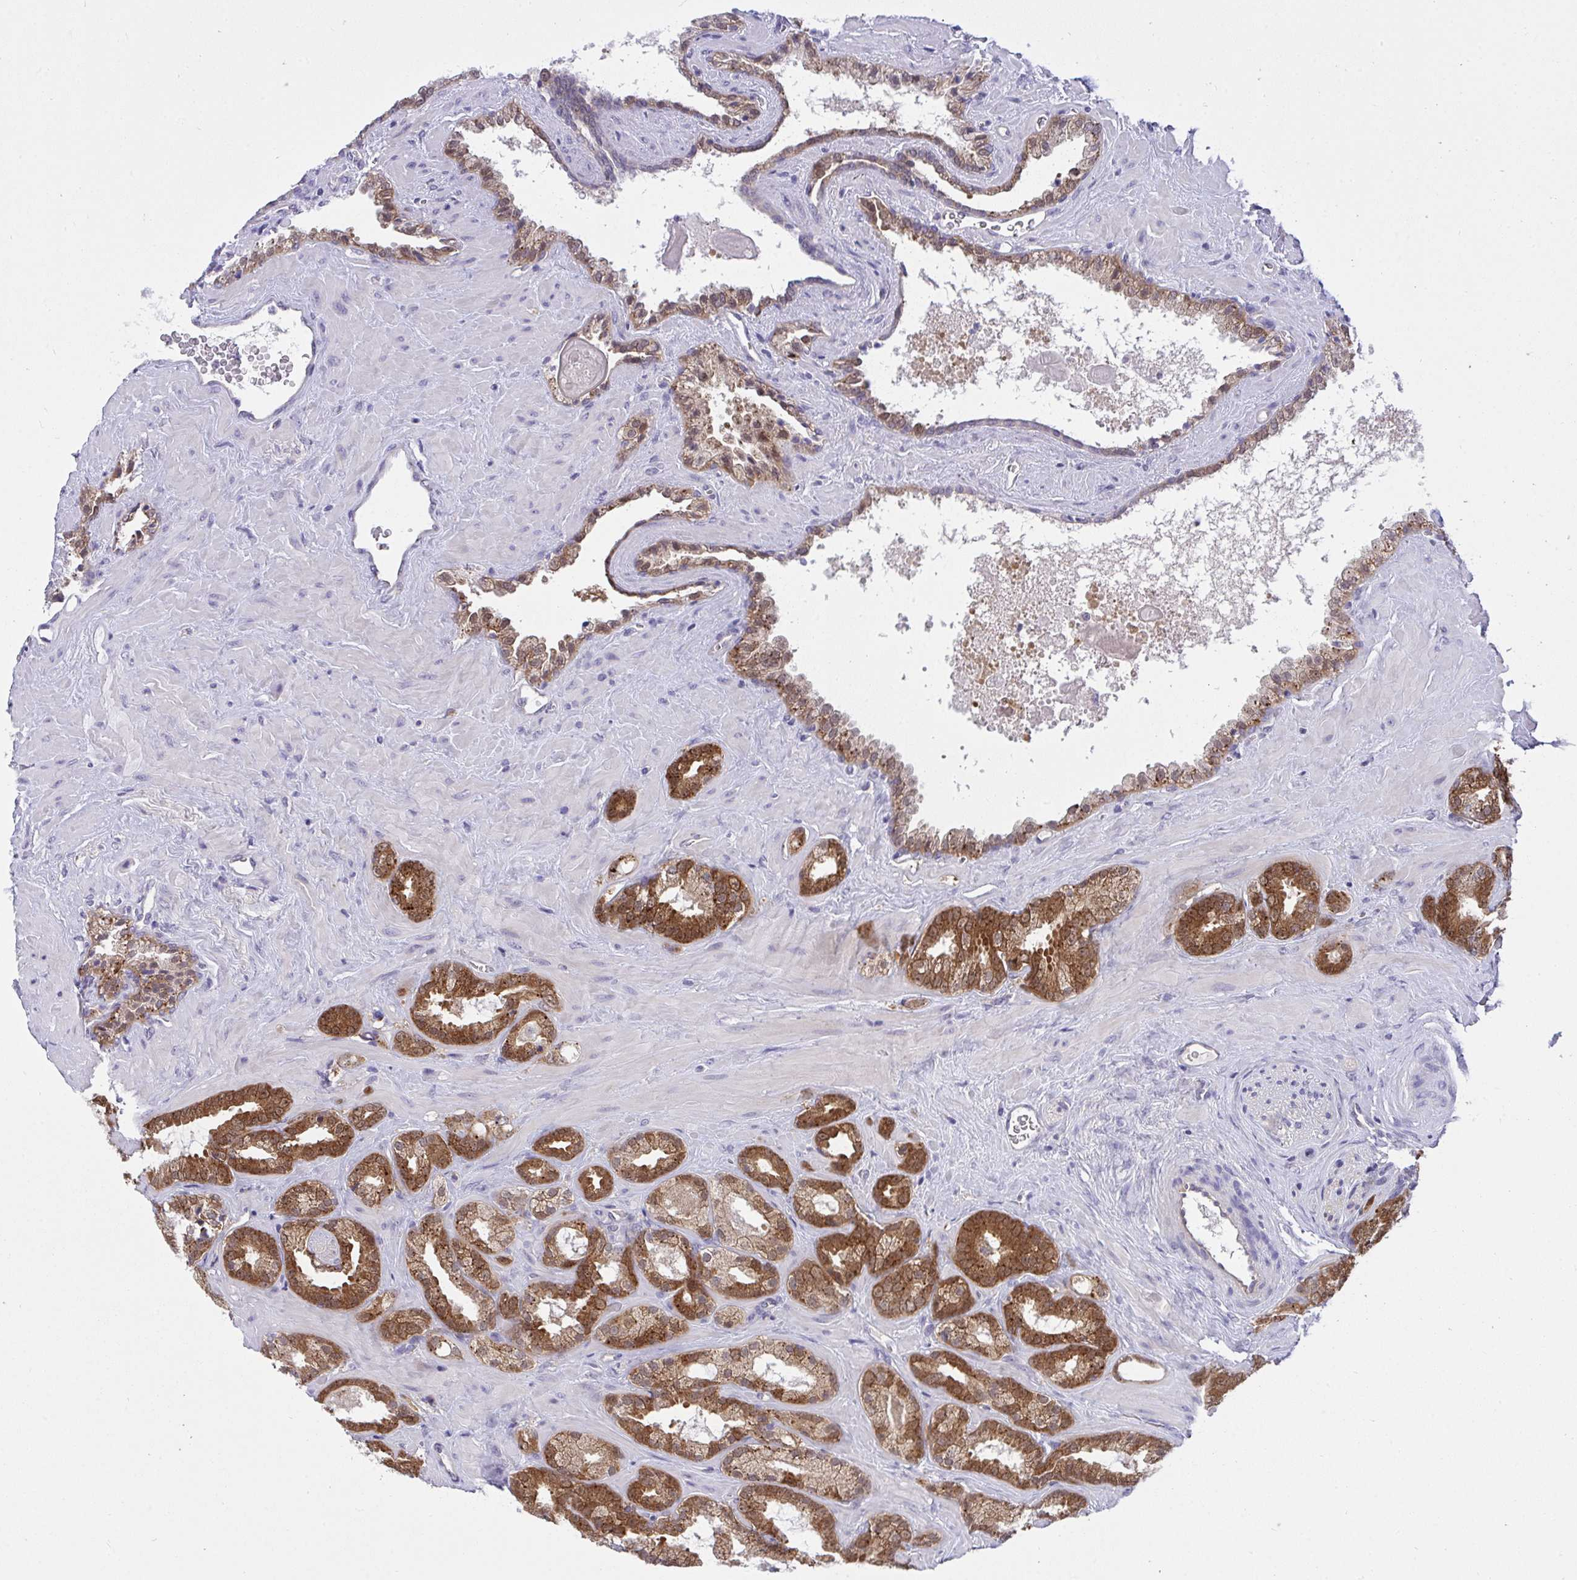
{"staining": {"intensity": "strong", "quantity": ">75%", "location": "cytoplasmic/membranous"}, "tissue": "prostate cancer", "cell_type": "Tumor cells", "image_type": "cancer", "snomed": [{"axis": "morphology", "description": "Adenocarcinoma, Low grade"}, {"axis": "topography", "description": "Prostate"}], "caption": "Prostate cancer was stained to show a protein in brown. There is high levels of strong cytoplasmic/membranous staining in approximately >75% of tumor cells.", "gene": "HOXD12", "patient": {"sex": "male", "age": 62}}